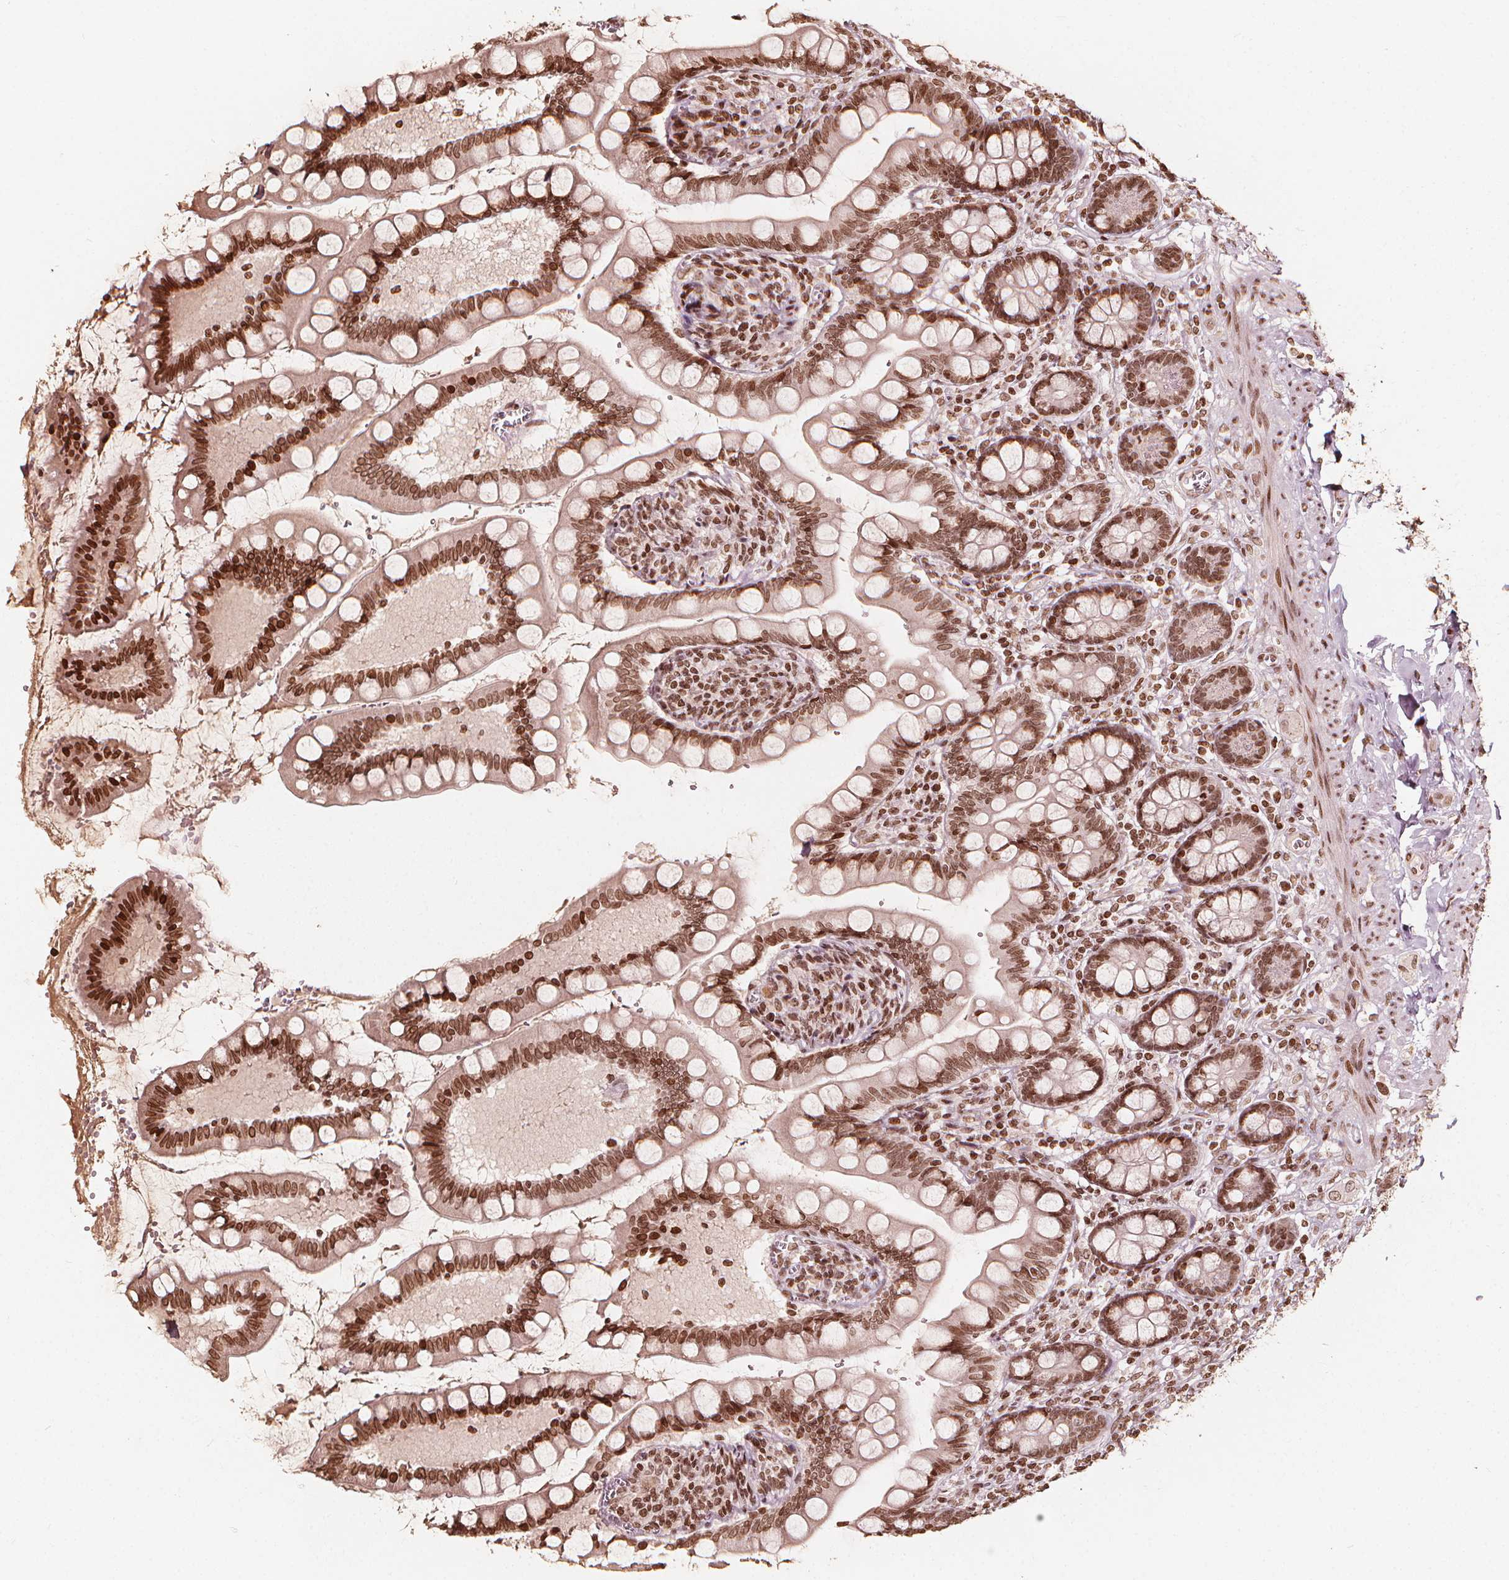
{"staining": {"intensity": "moderate", "quantity": ">75%", "location": "cytoplasmic/membranous"}, "tissue": "small intestine", "cell_type": "Glandular cells", "image_type": "normal", "snomed": [{"axis": "morphology", "description": "Normal tissue, NOS"}, {"axis": "topography", "description": "Small intestine"}], "caption": "Small intestine stained with immunohistochemistry demonstrates moderate cytoplasmic/membranous expression in approximately >75% of glandular cells.", "gene": "H3C14", "patient": {"sex": "female", "age": 56}}